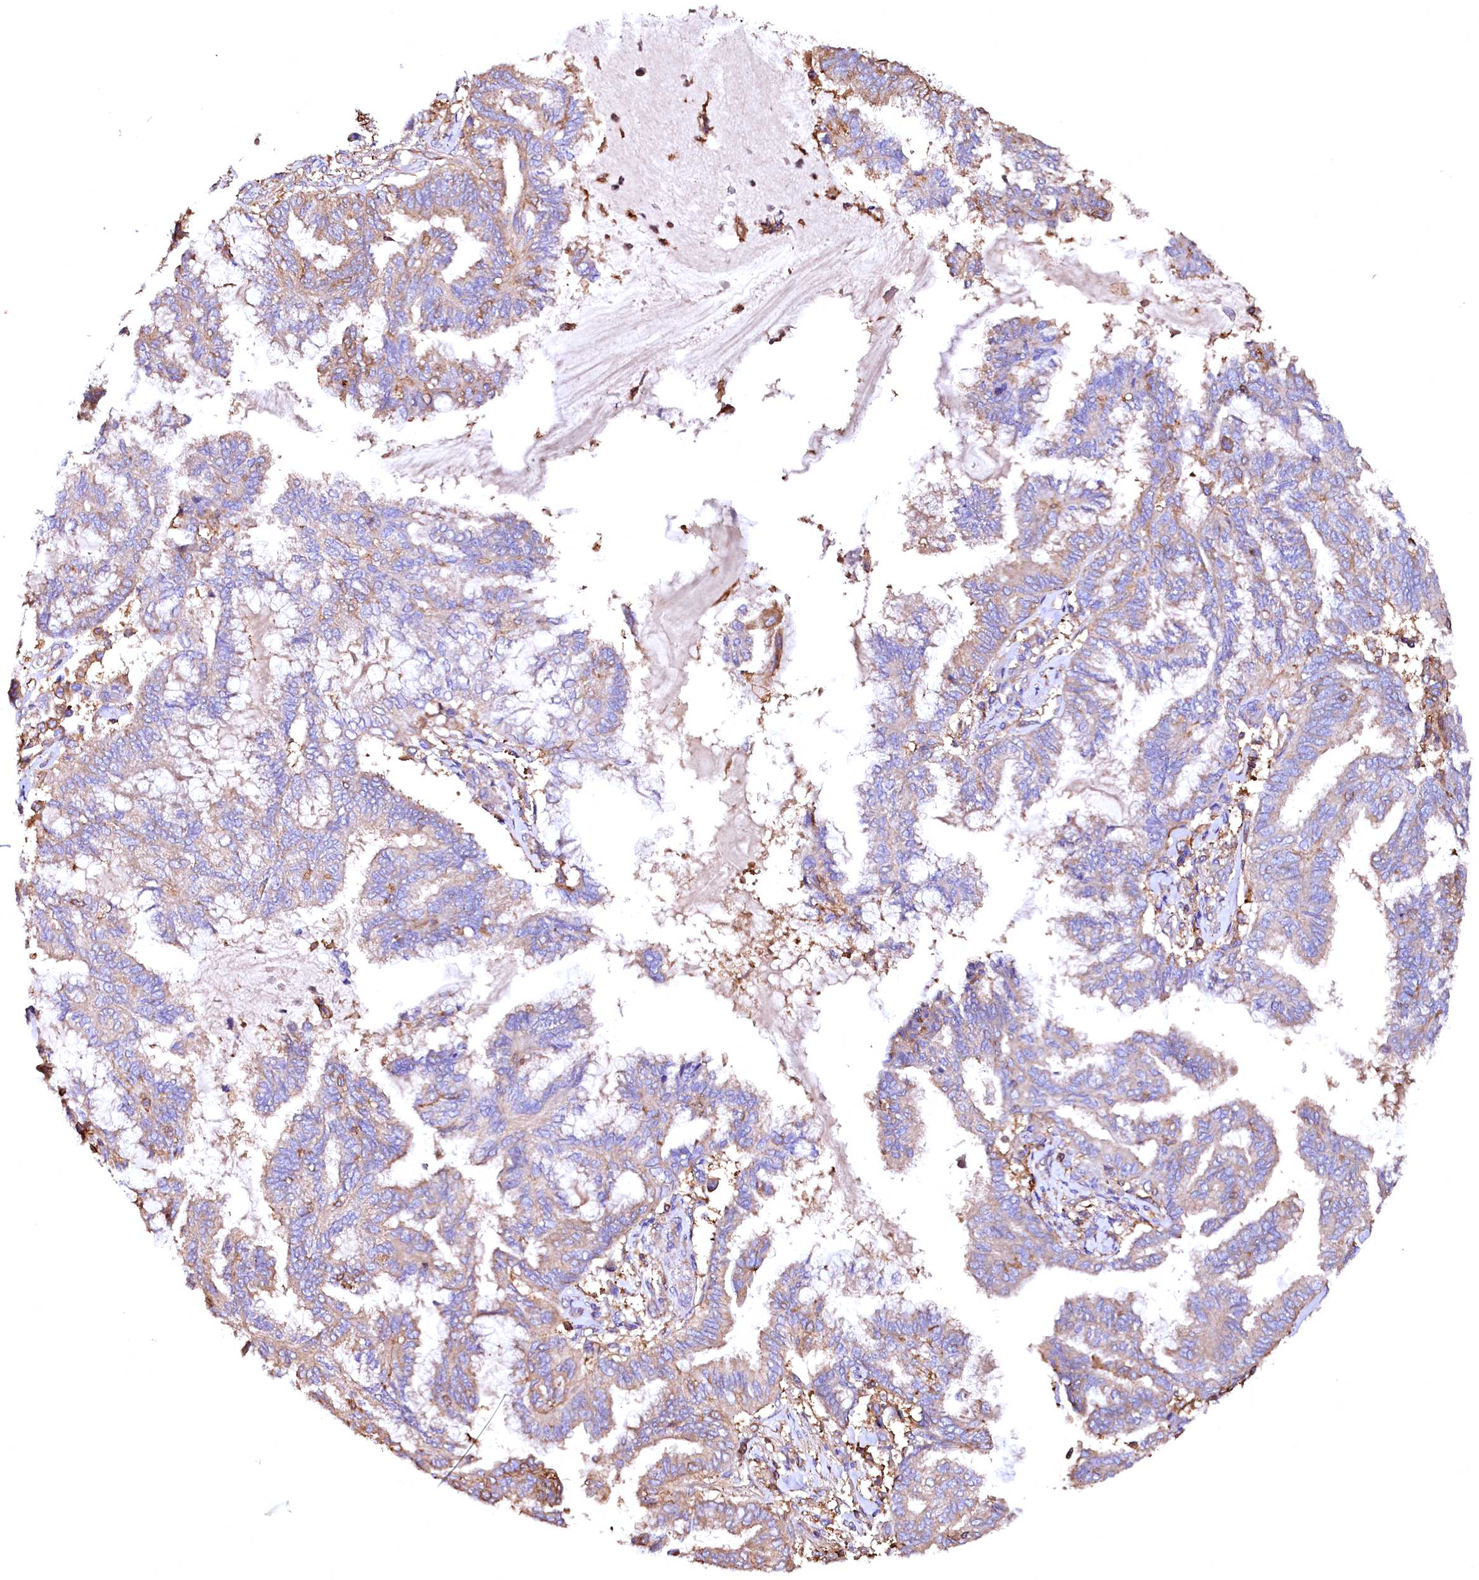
{"staining": {"intensity": "moderate", "quantity": "<25%", "location": "cytoplasmic/membranous"}, "tissue": "endometrial cancer", "cell_type": "Tumor cells", "image_type": "cancer", "snomed": [{"axis": "morphology", "description": "Adenocarcinoma, NOS"}, {"axis": "topography", "description": "Endometrium"}], "caption": "Brown immunohistochemical staining in human endometrial cancer (adenocarcinoma) reveals moderate cytoplasmic/membranous positivity in about <25% of tumor cells.", "gene": "RARS2", "patient": {"sex": "female", "age": 86}}